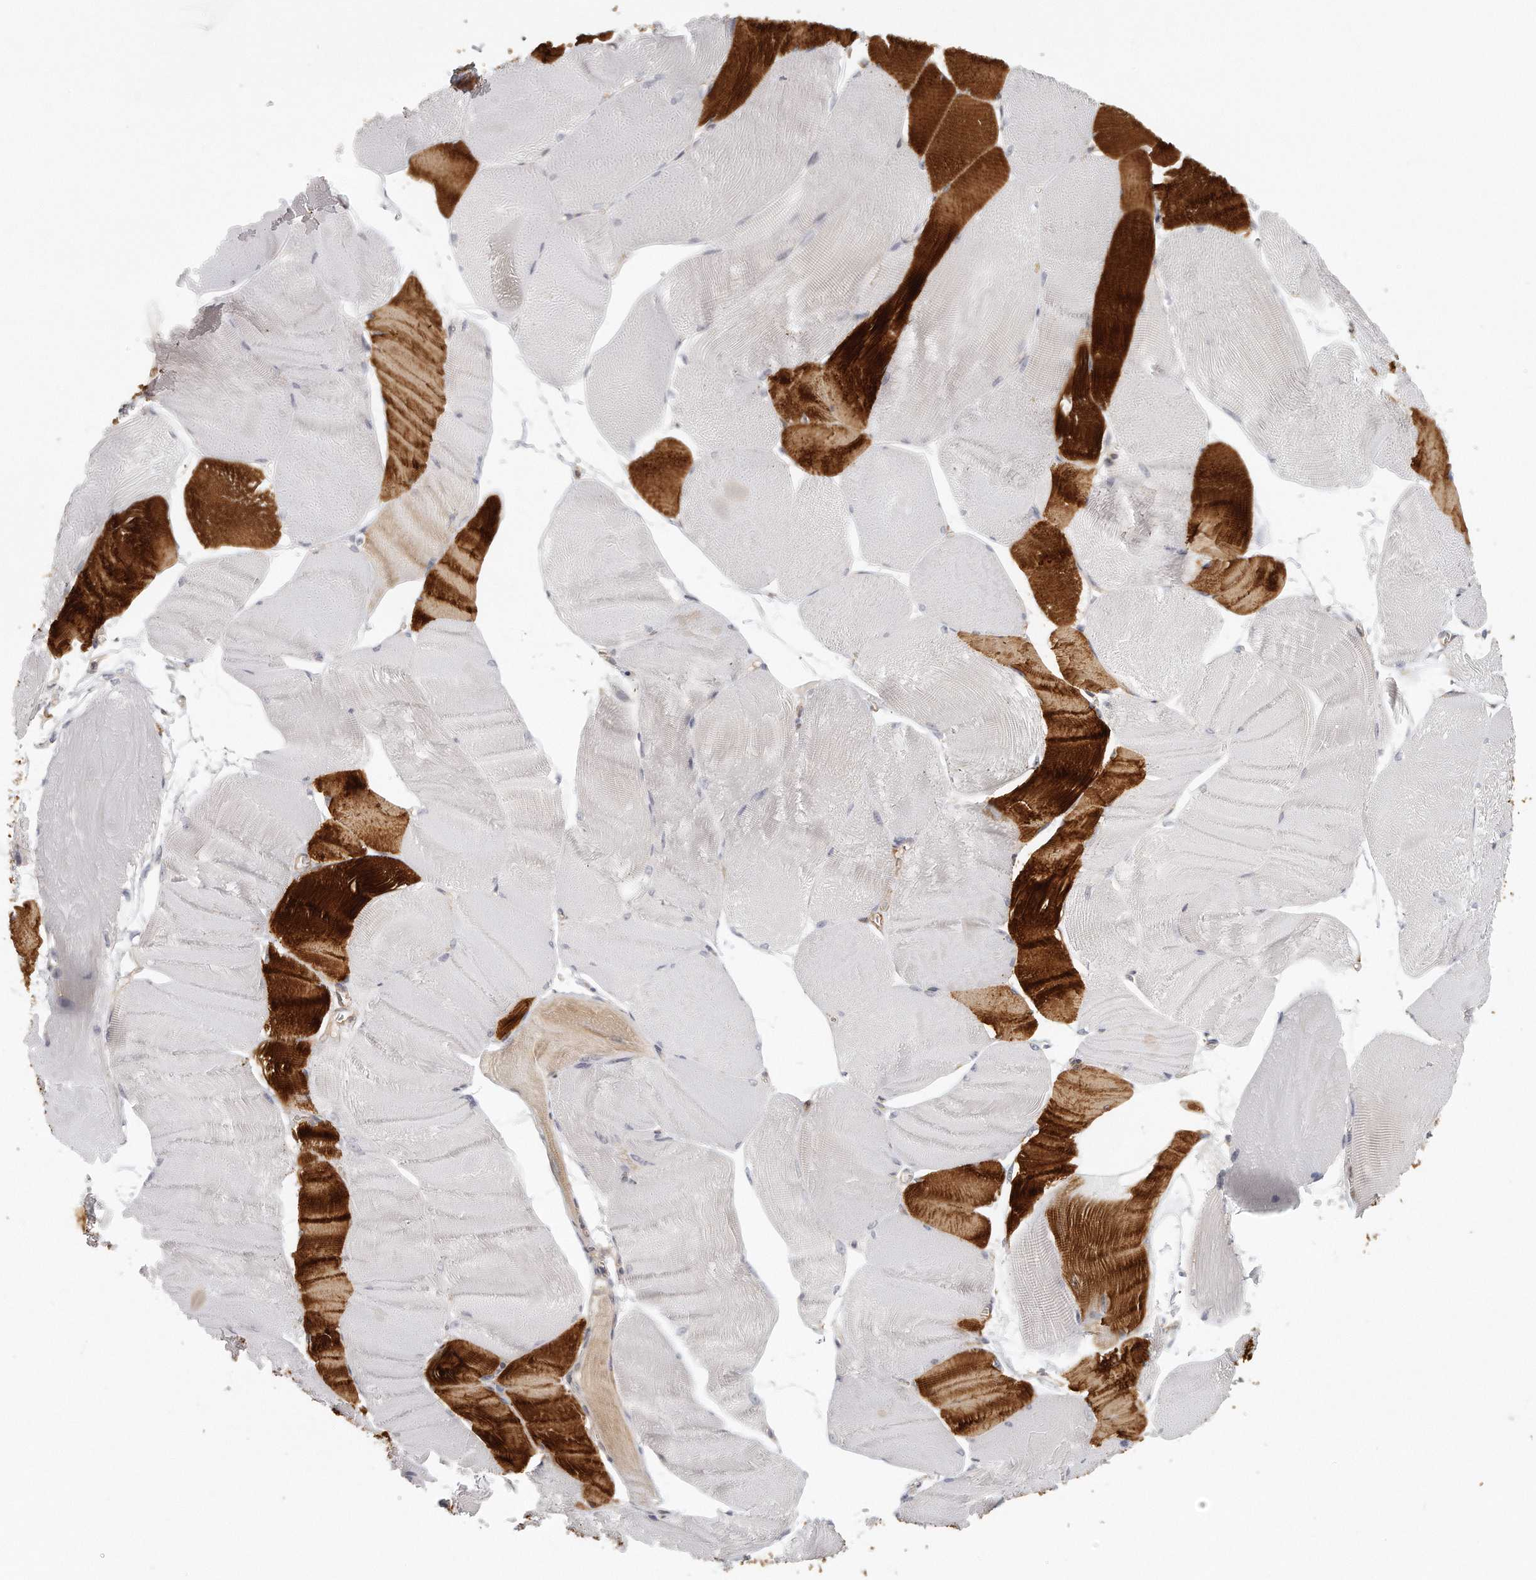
{"staining": {"intensity": "strong", "quantity": "25%-75%", "location": "cytoplasmic/membranous"}, "tissue": "skeletal muscle", "cell_type": "Myocytes", "image_type": "normal", "snomed": [{"axis": "morphology", "description": "Normal tissue, NOS"}, {"axis": "morphology", "description": "Basal cell carcinoma"}, {"axis": "topography", "description": "Skeletal muscle"}], "caption": "A photomicrograph of skeletal muscle stained for a protein reveals strong cytoplasmic/membranous brown staining in myocytes.", "gene": "MTERF4", "patient": {"sex": "female", "age": 64}}